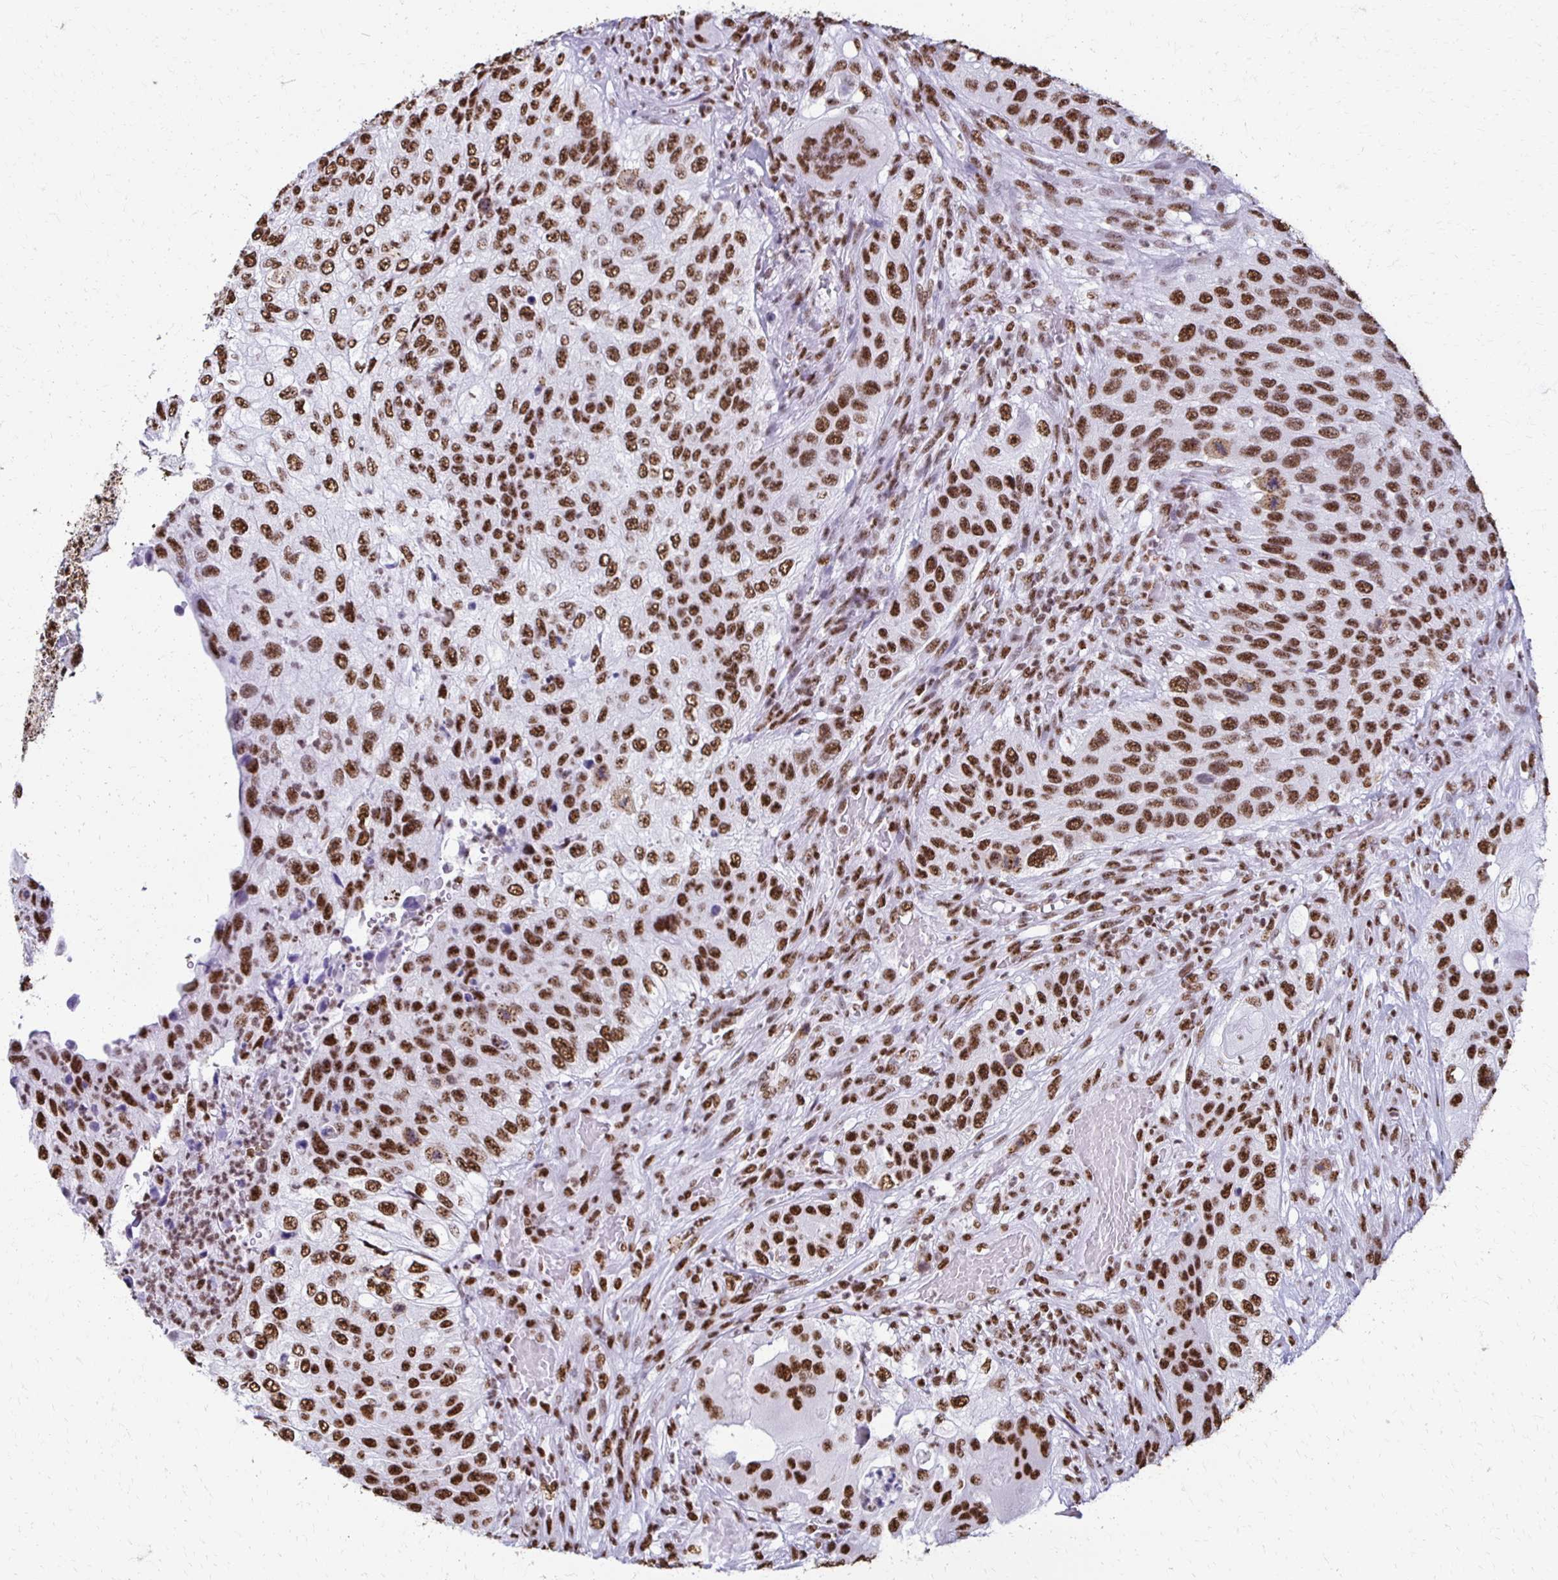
{"staining": {"intensity": "strong", "quantity": ">75%", "location": "nuclear"}, "tissue": "urothelial cancer", "cell_type": "Tumor cells", "image_type": "cancer", "snomed": [{"axis": "morphology", "description": "Urothelial carcinoma, High grade"}, {"axis": "topography", "description": "Urinary bladder"}], "caption": "Approximately >75% of tumor cells in urothelial carcinoma (high-grade) exhibit strong nuclear protein positivity as visualized by brown immunohistochemical staining.", "gene": "NONO", "patient": {"sex": "female", "age": 60}}